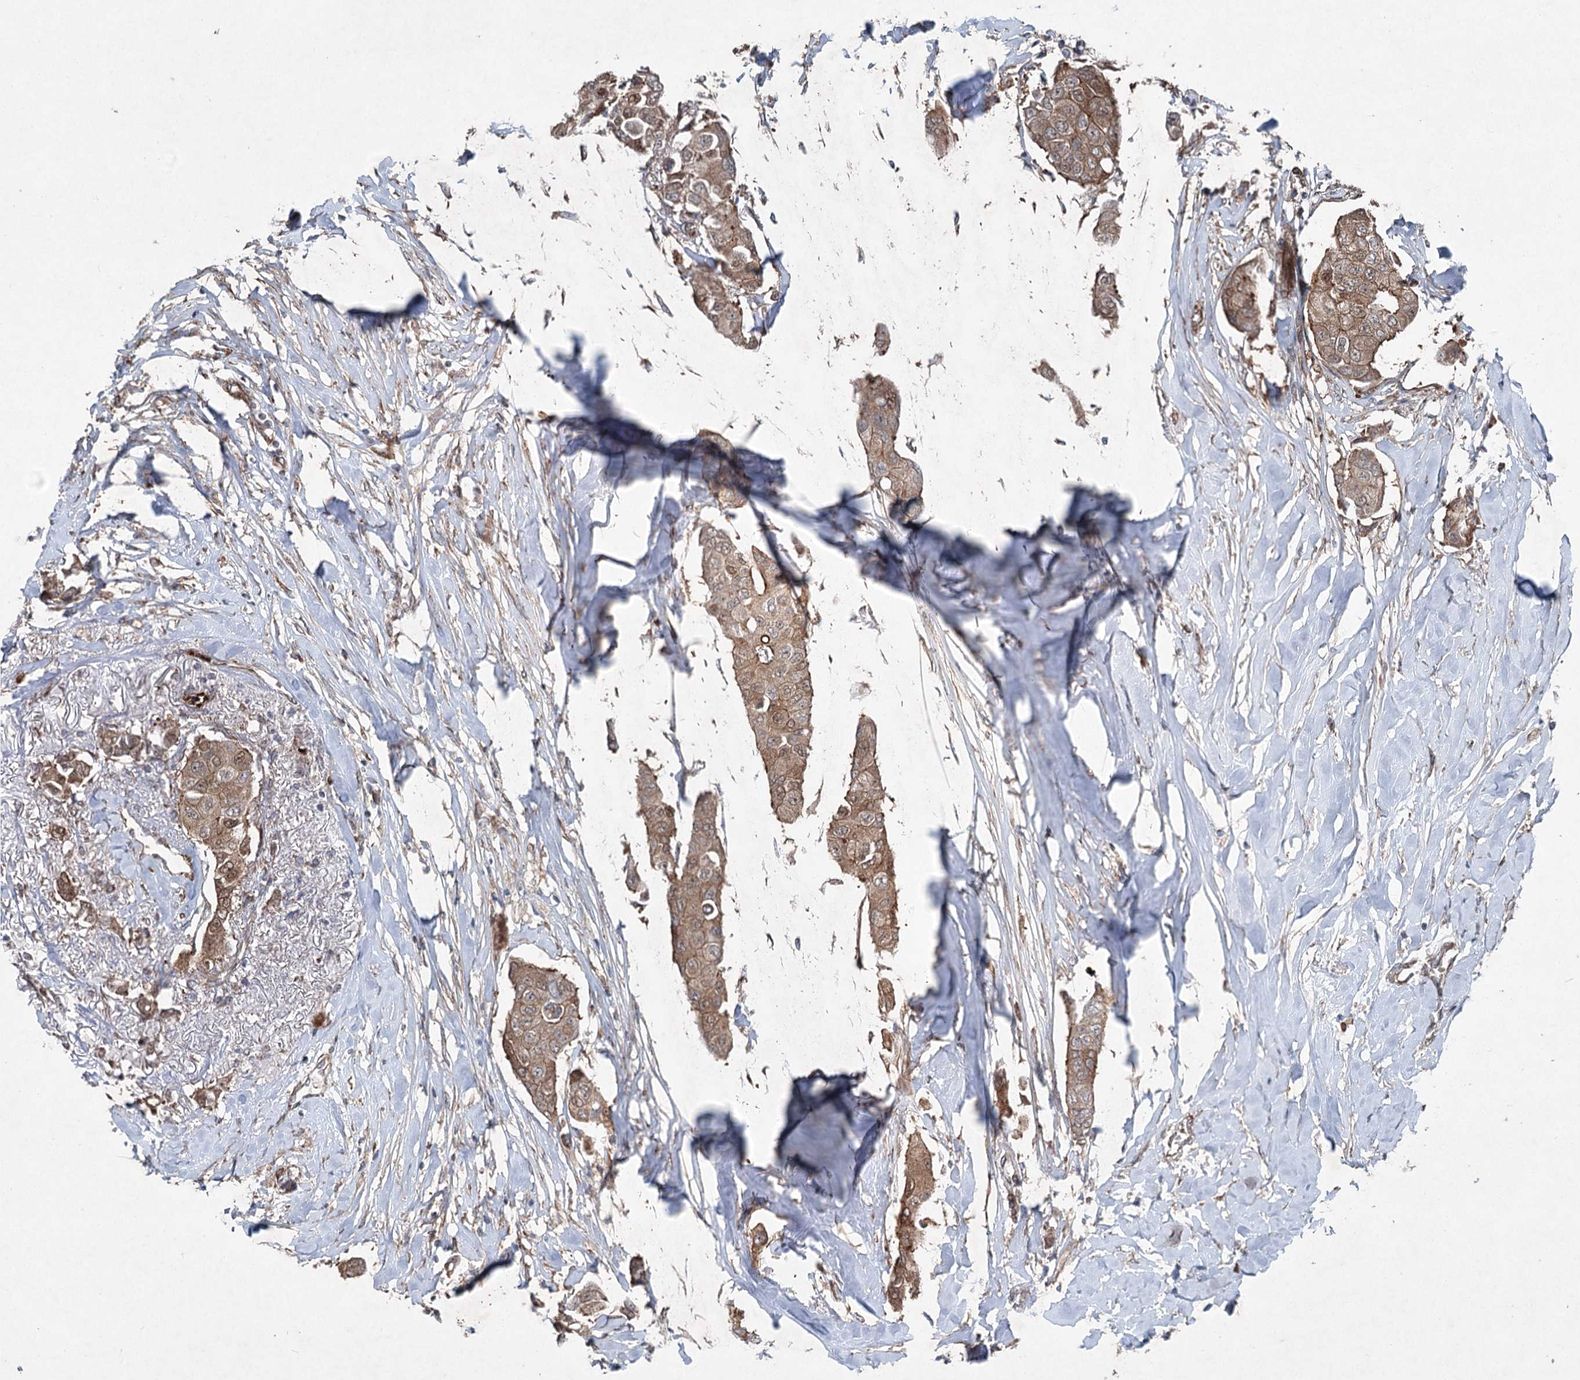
{"staining": {"intensity": "moderate", "quantity": ">75%", "location": "cytoplasmic/membranous"}, "tissue": "breast cancer", "cell_type": "Tumor cells", "image_type": "cancer", "snomed": [{"axis": "morphology", "description": "Duct carcinoma"}, {"axis": "topography", "description": "Breast"}], "caption": "Protein positivity by immunohistochemistry (IHC) displays moderate cytoplasmic/membranous positivity in about >75% of tumor cells in breast cancer. (brown staining indicates protein expression, while blue staining denotes nuclei).", "gene": "SERINC5", "patient": {"sex": "female", "age": 80}}